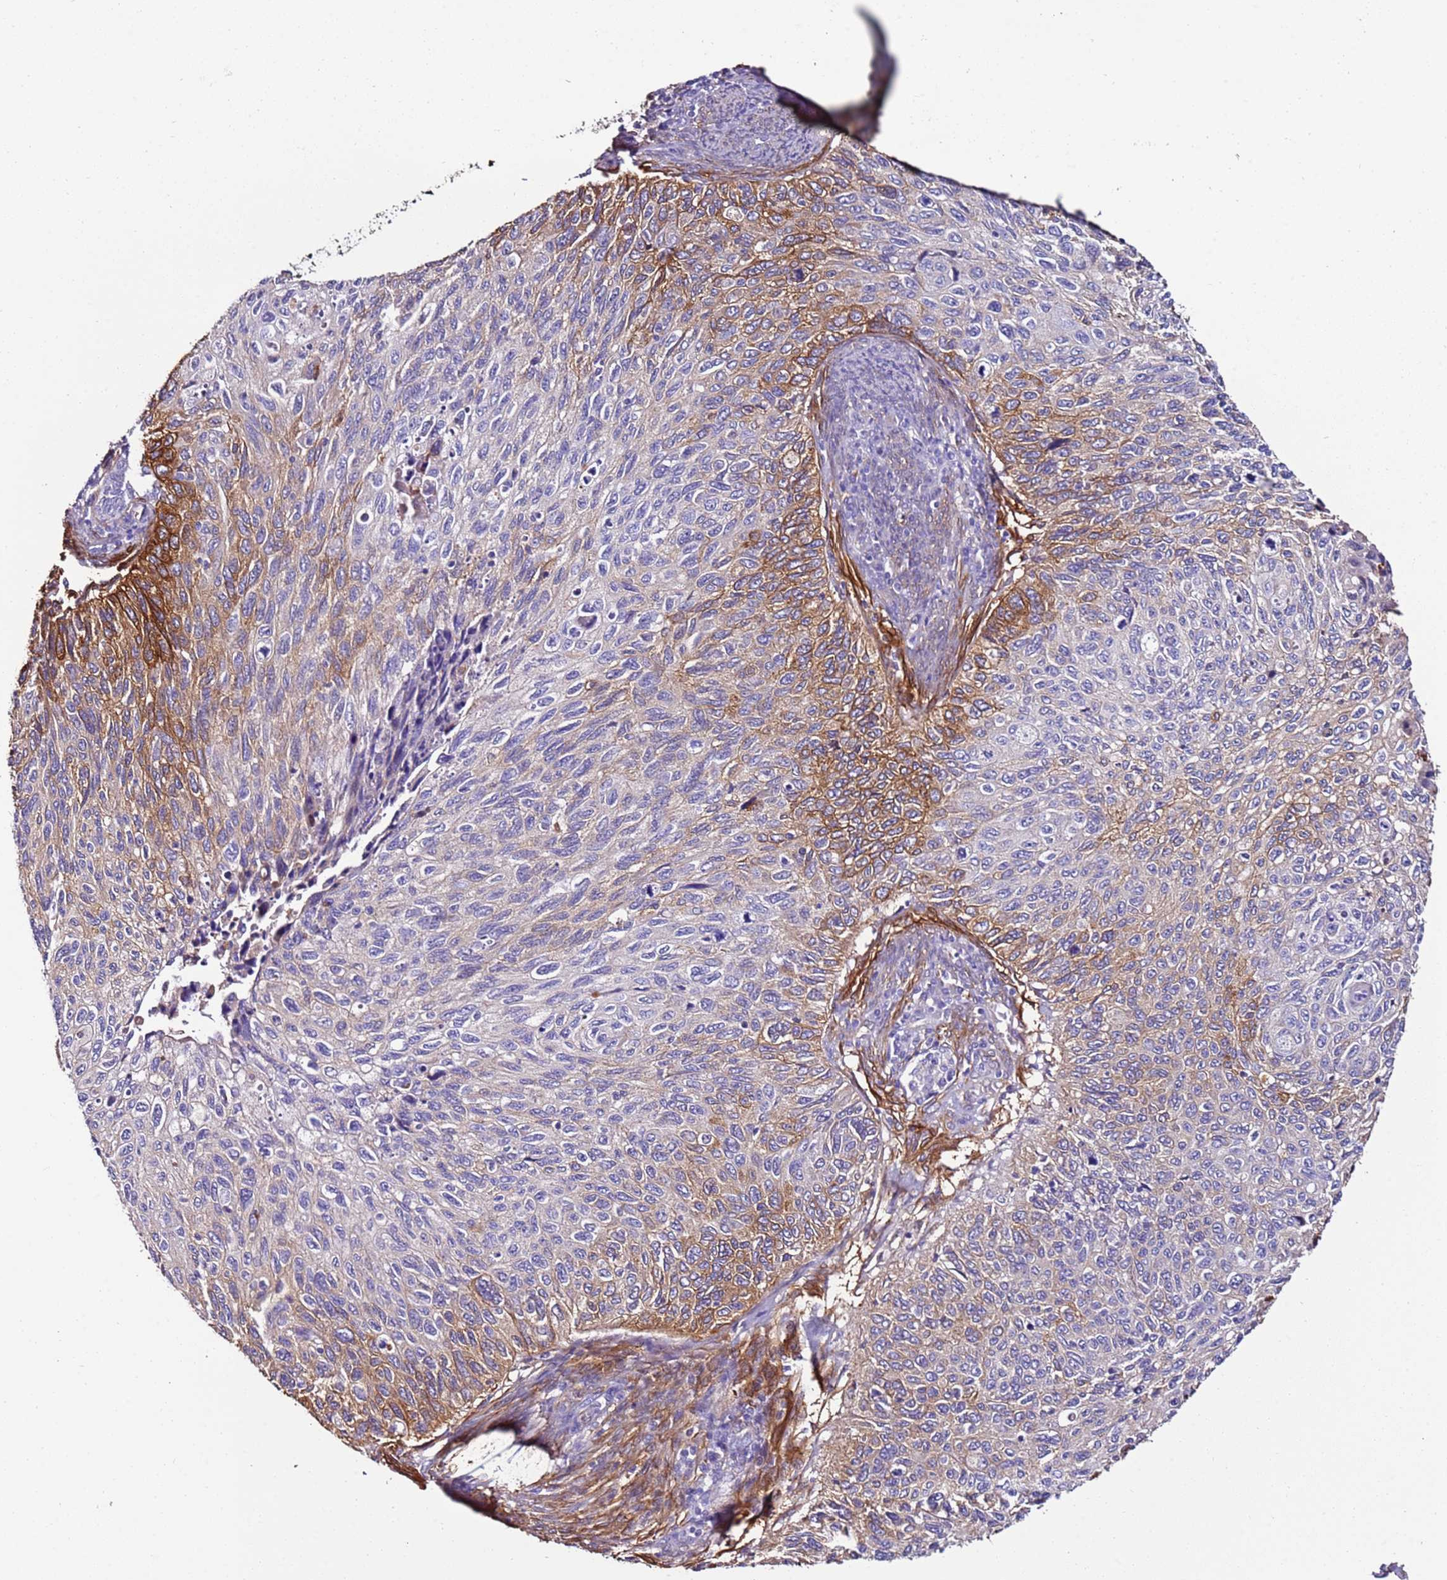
{"staining": {"intensity": "moderate", "quantity": "<25%", "location": "cytoplasmic/membranous"}, "tissue": "cervical cancer", "cell_type": "Tumor cells", "image_type": "cancer", "snomed": [{"axis": "morphology", "description": "Squamous cell carcinoma, NOS"}, {"axis": "topography", "description": "Cervix"}], "caption": "This is an image of immunohistochemistry (IHC) staining of cervical cancer, which shows moderate positivity in the cytoplasmic/membranous of tumor cells.", "gene": "FAM174C", "patient": {"sex": "female", "age": 70}}